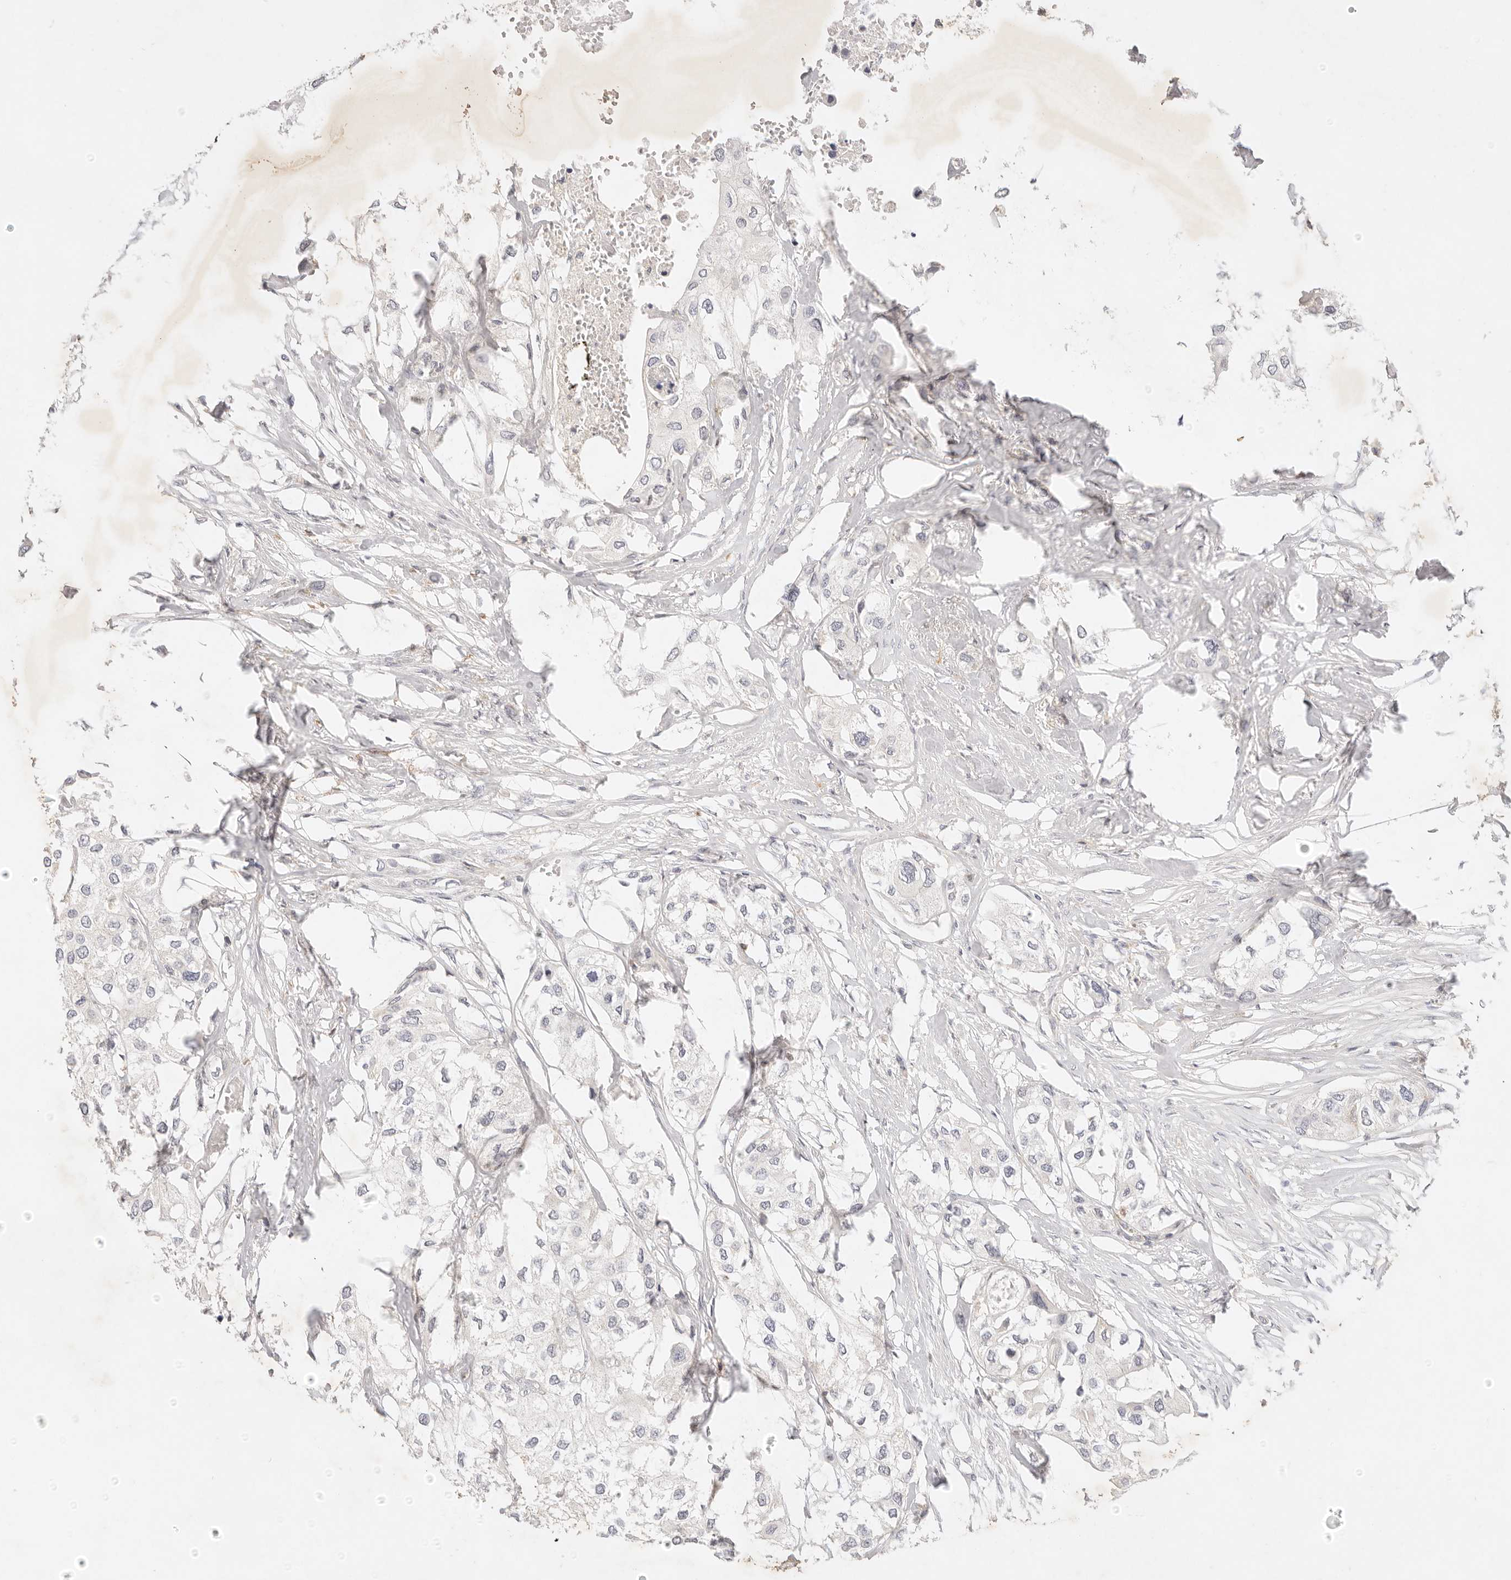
{"staining": {"intensity": "negative", "quantity": "none", "location": "none"}, "tissue": "urothelial cancer", "cell_type": "Tumor cells", "image_type": "cancer", "snomed": [{"axis": "morphology", "description": "Urothelial carcinoma, High grade"}, {"axis": "topography", "description": "Urinary bladder"}], "caption": "Immunohistochemistry micrograph of urothelial carcinoma (high-grade) stained for a protein (brown), which exhibits no positivity in tumor cells. (DAB immunohistochemistry with hematoxylin counter stain).", "gene": "GPR84", "patient": {"sex": "male", "age": 64}}